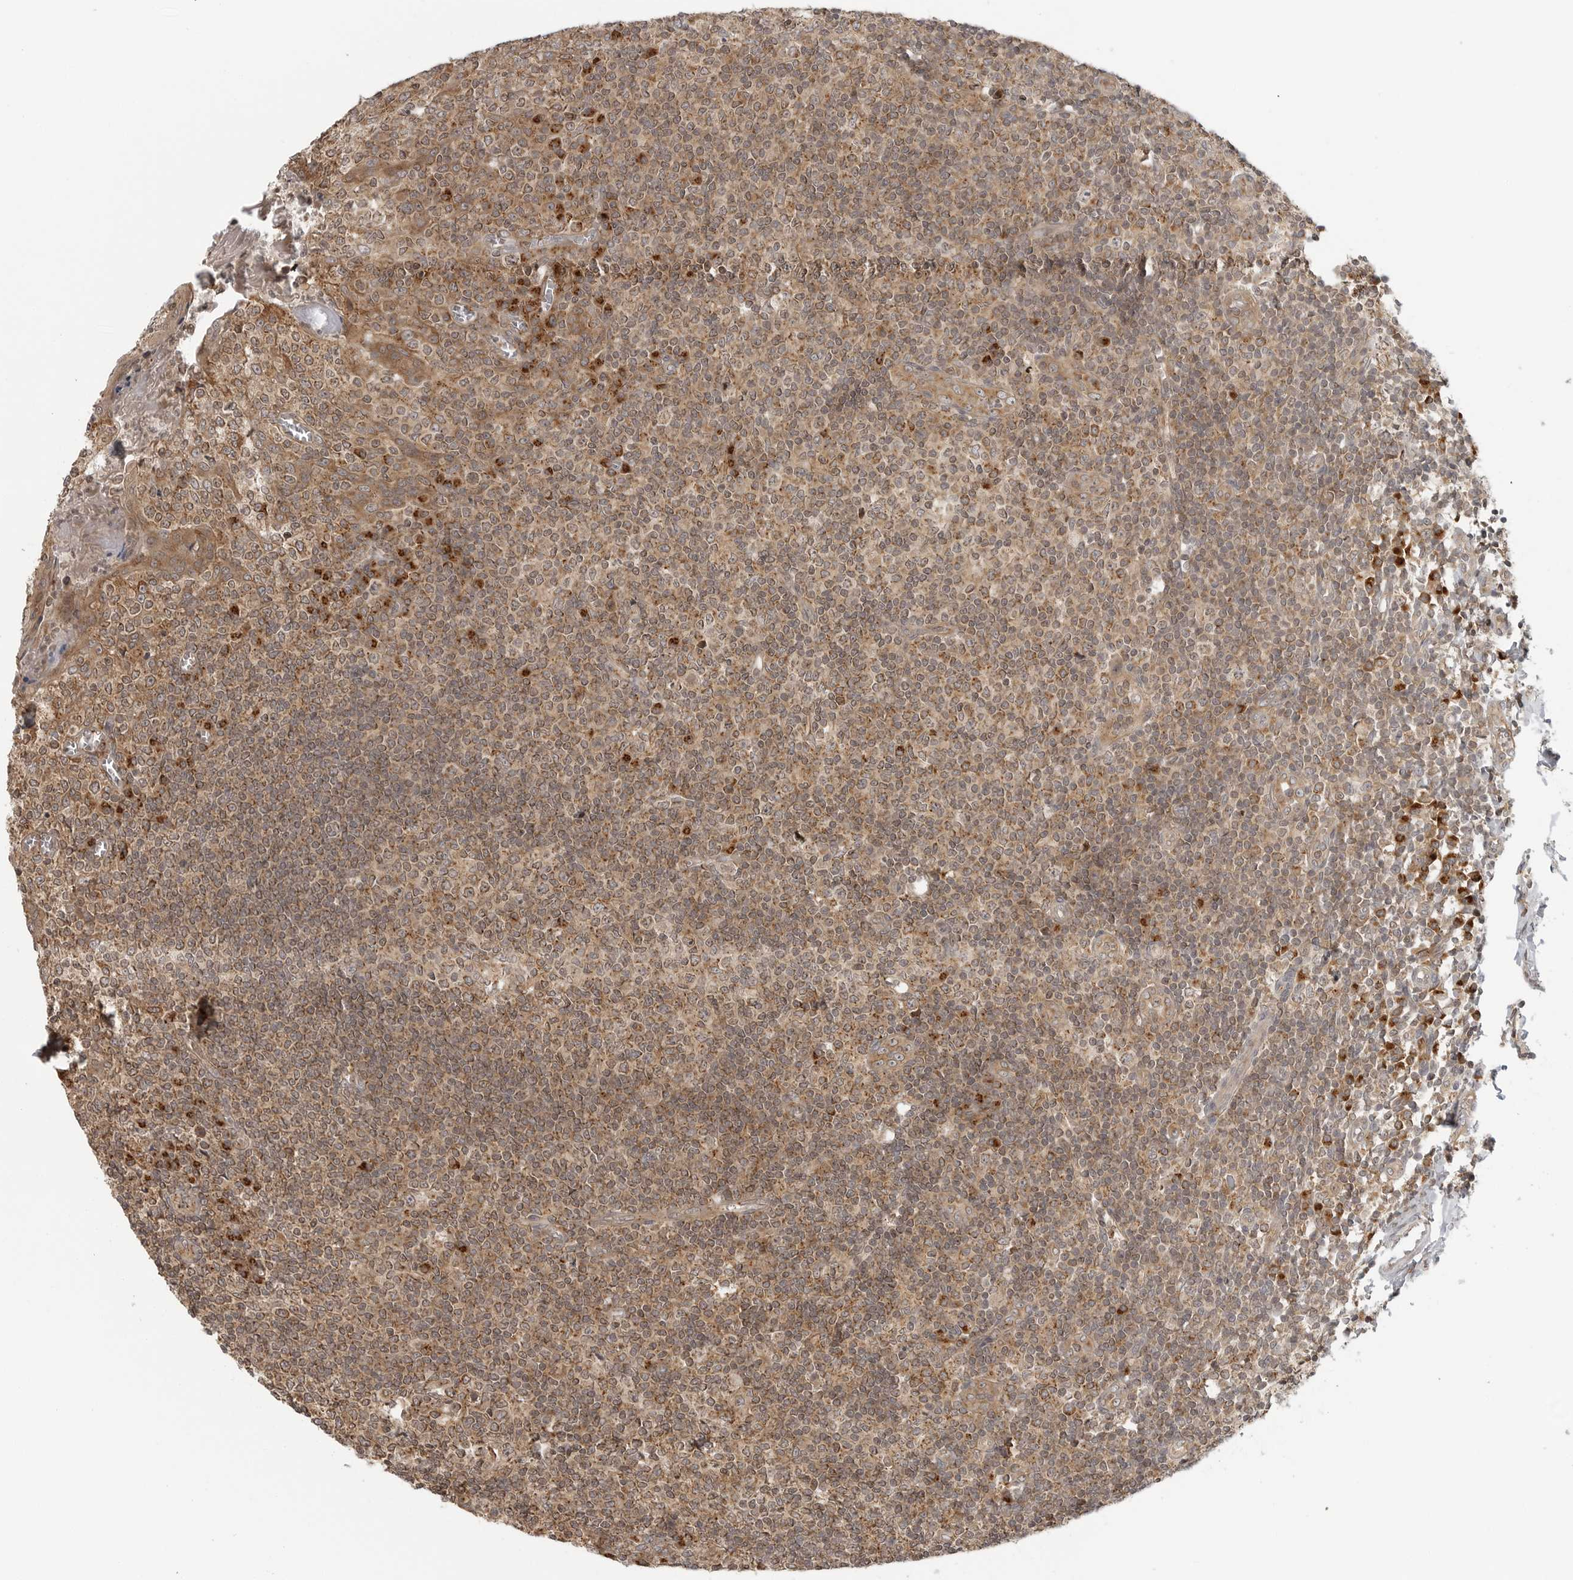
{"staining": {"intensity": "moderate", "quantity": ">75%", "location": "cytoplasmic/membranous"}, "tissue": "tonsil", "cell_type": "Germinal center cells", "image_type": "normal", "snomed": [{"axis": "morphology", "description": "Normal tissue, NOS"}, {"axis": "topography", "description": "Tonsil"}], "caption": "Tonsil stained with DAB immunohistochemistry displays medium levels of moderate cytoplasmic/membranous expression in about >75% of germinal center cells.", "gene": "COPA", "patient": {"sex": "female", "age": 19}}